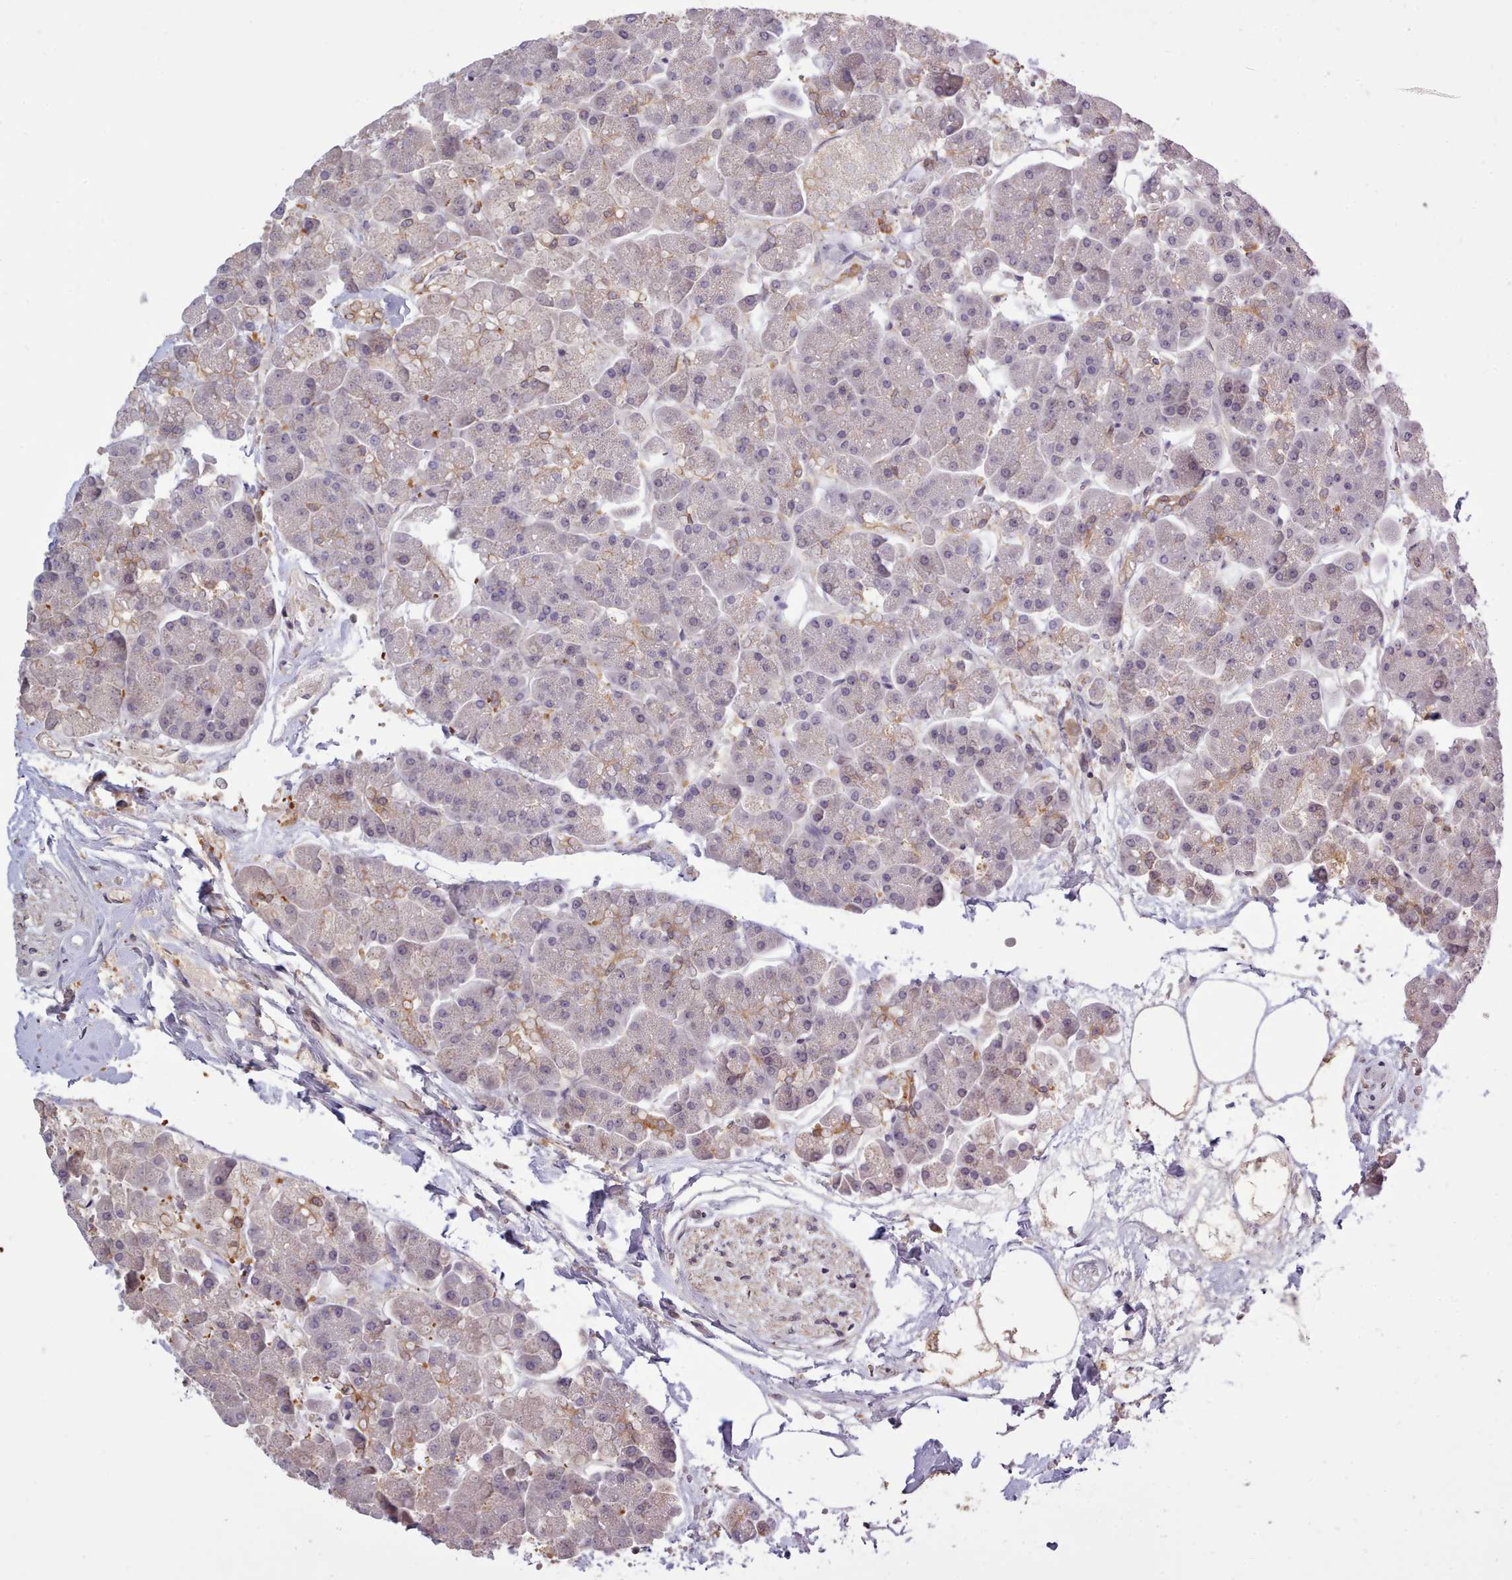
{"staining": {"intensity": "moderate", "quantity": "<25%", "location": "cytoplasmic/membranous"}, "tissue": "pancreas", "cell_type": "Exocrine glandular cells", "image_type": "normal", "snomed": [{"axis": "morphology", "description": "Normal tissue, NOS"}, {"axis": "topography", "description": "Pancreas"}, {"axis": "topography", "description": "Peripheral nerve tissue"}], "caption": "The photomicrograph demonstrates staining of unremarkable pancreas, revealing moderate cytoplasmic/membranous protein positivity (brown color) within exocrine glandular cells.", "gene": "ARL17A", "patient": {"sex": "male", "age": 54}}